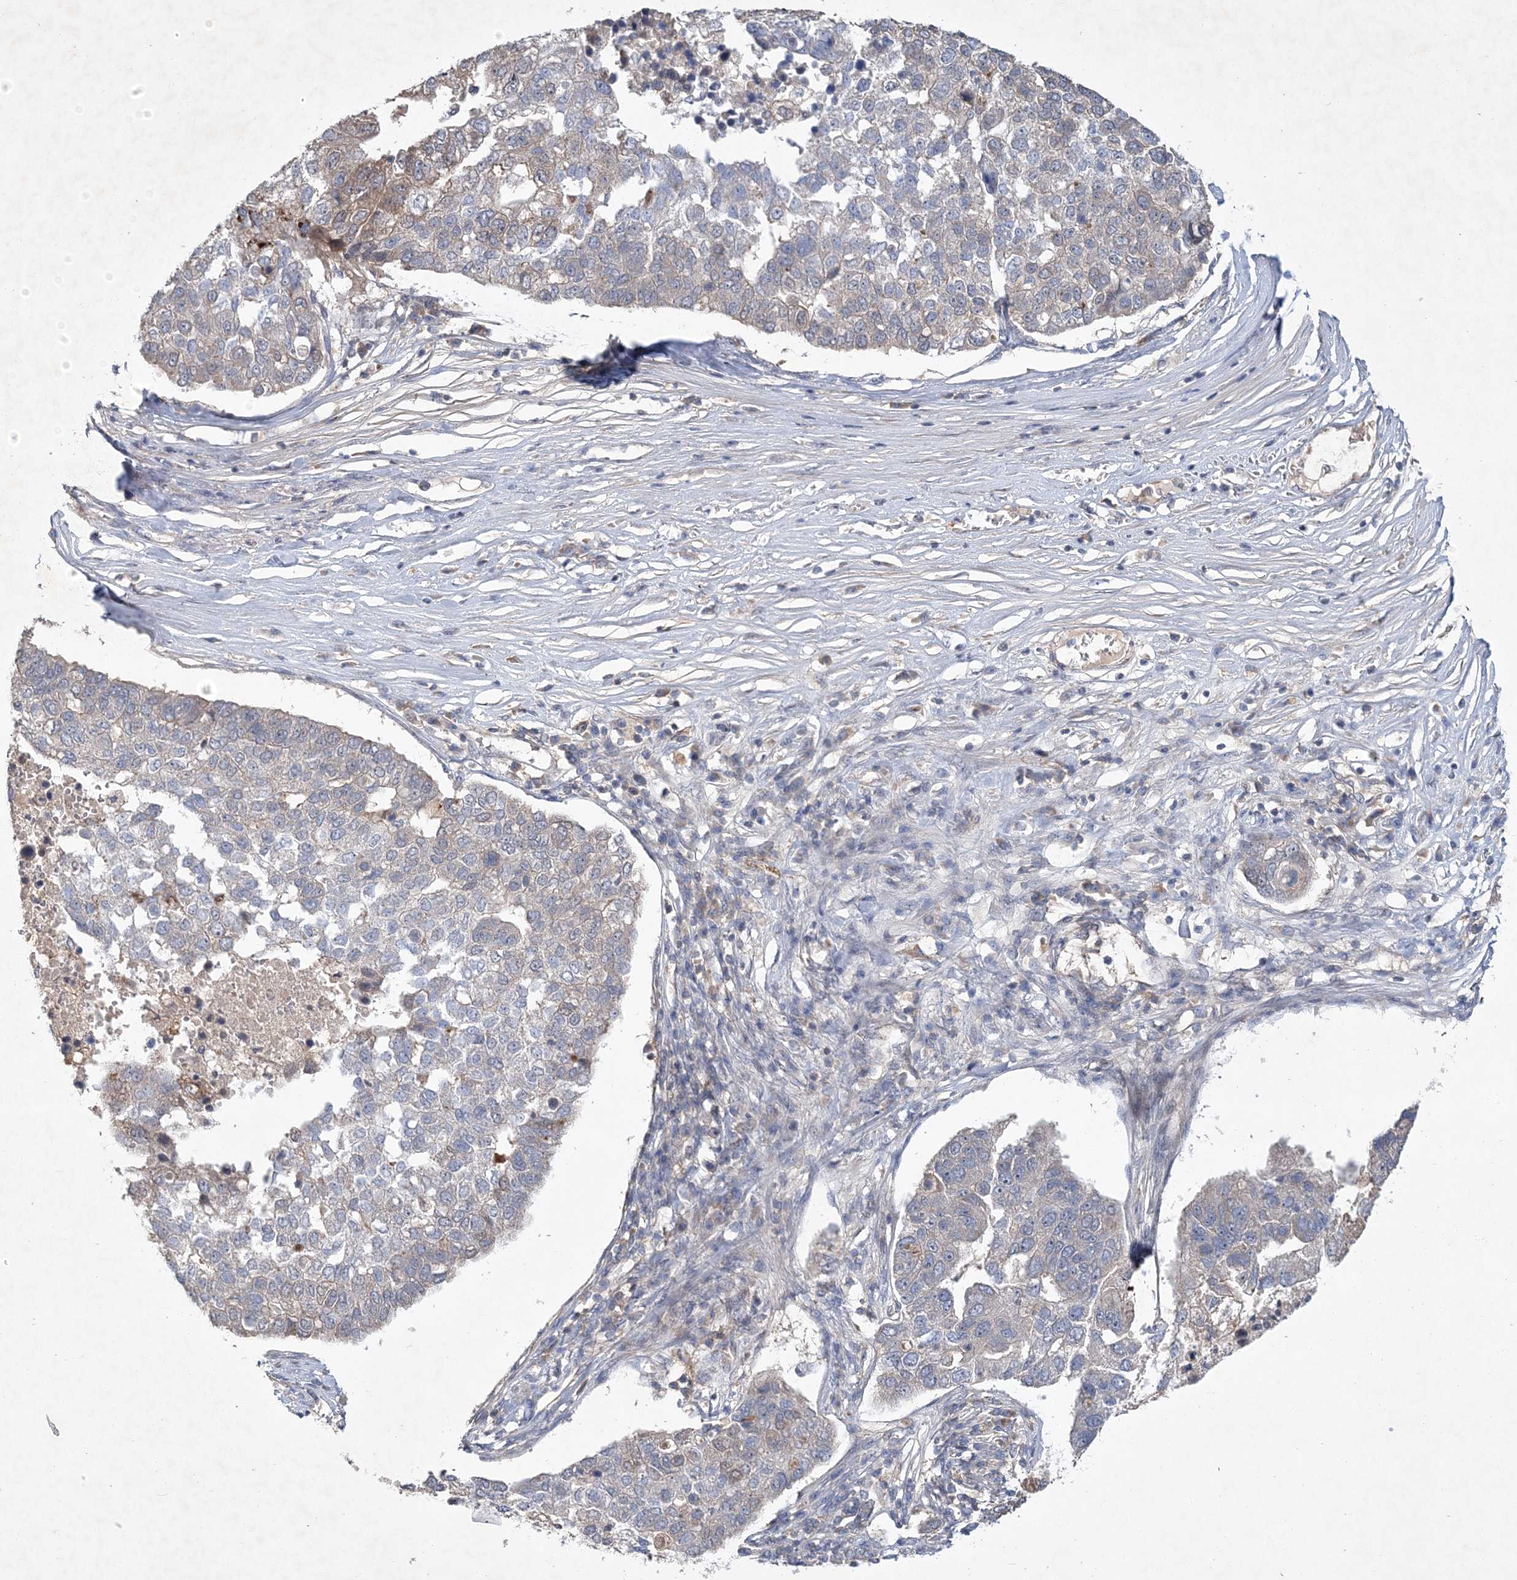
{"staining": {"intensity": "negative", "quantity": "none", "location": "none"}, "tissue": "pancreatic cancer", "cell_type": "Tumor cells", "image_type": "cancer", "snomed": [{"axis": "morphology", "description": "Adenocarcinoma, NOS"}, {"axis": "topography", "description": "Pancreas"}], "caption": "This is a histopathology image of IHC staining of pancreatic adenocarcinoma, which shows no expression in tumor cells. (Brightfield microscopy of DAB IHC at high magnification).", "gene": "RNF25", "patient": {"sex": "female", "age": 61}}